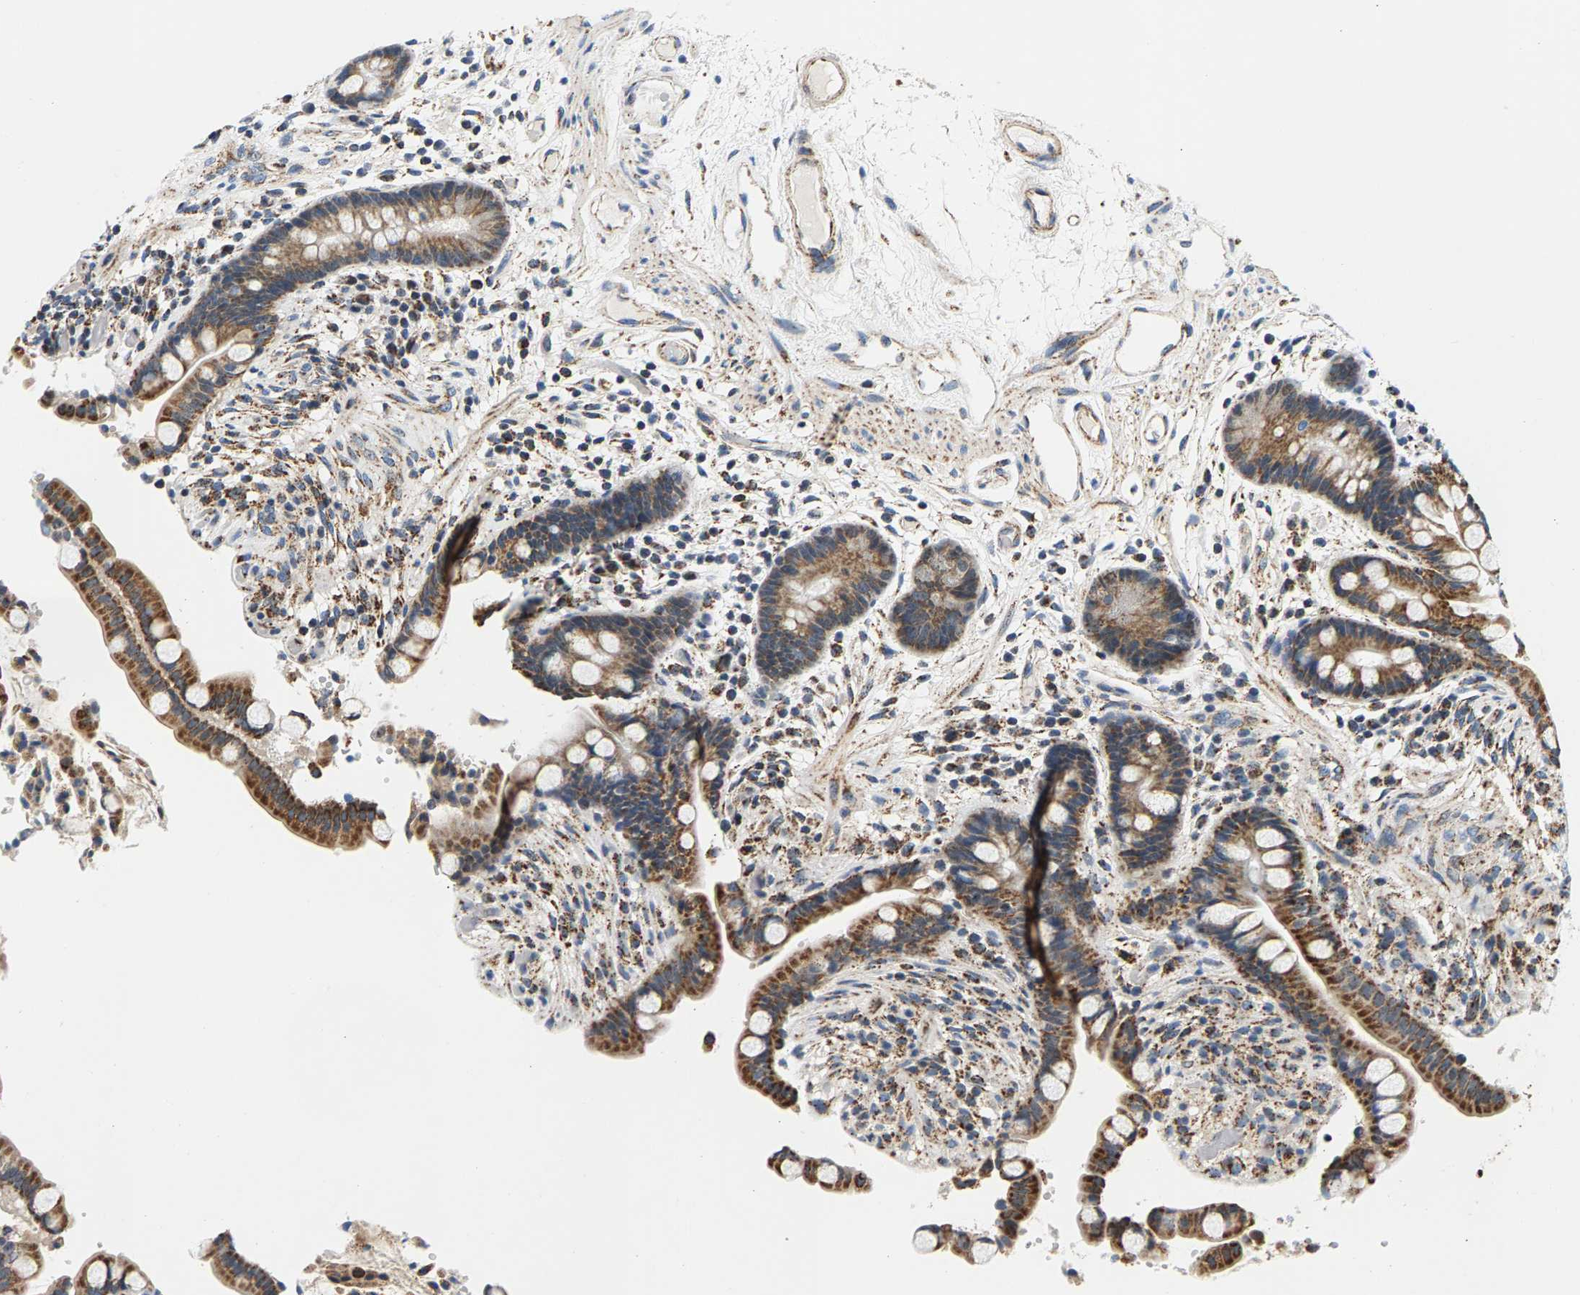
{"staining": {"intensity": "moderate", "quantity": ">75%", "location": "cytoplasmic/membranous"}, "tissue": "colon", "cell_type": "Endothelial cells", "image_type": "normal", "snomed": [{"axis": "morphology", "description": "Normal tissue, NOS"}, {"axis": "topography", "description": "Colon"}], "caption": "Colon stained with IHC demonstrates moderate cytoplasmic/membranous expression in approximately >75% of endothelial cells.", "gene": "PDE1A", "patient": {"sex": "male", "age": 73}}